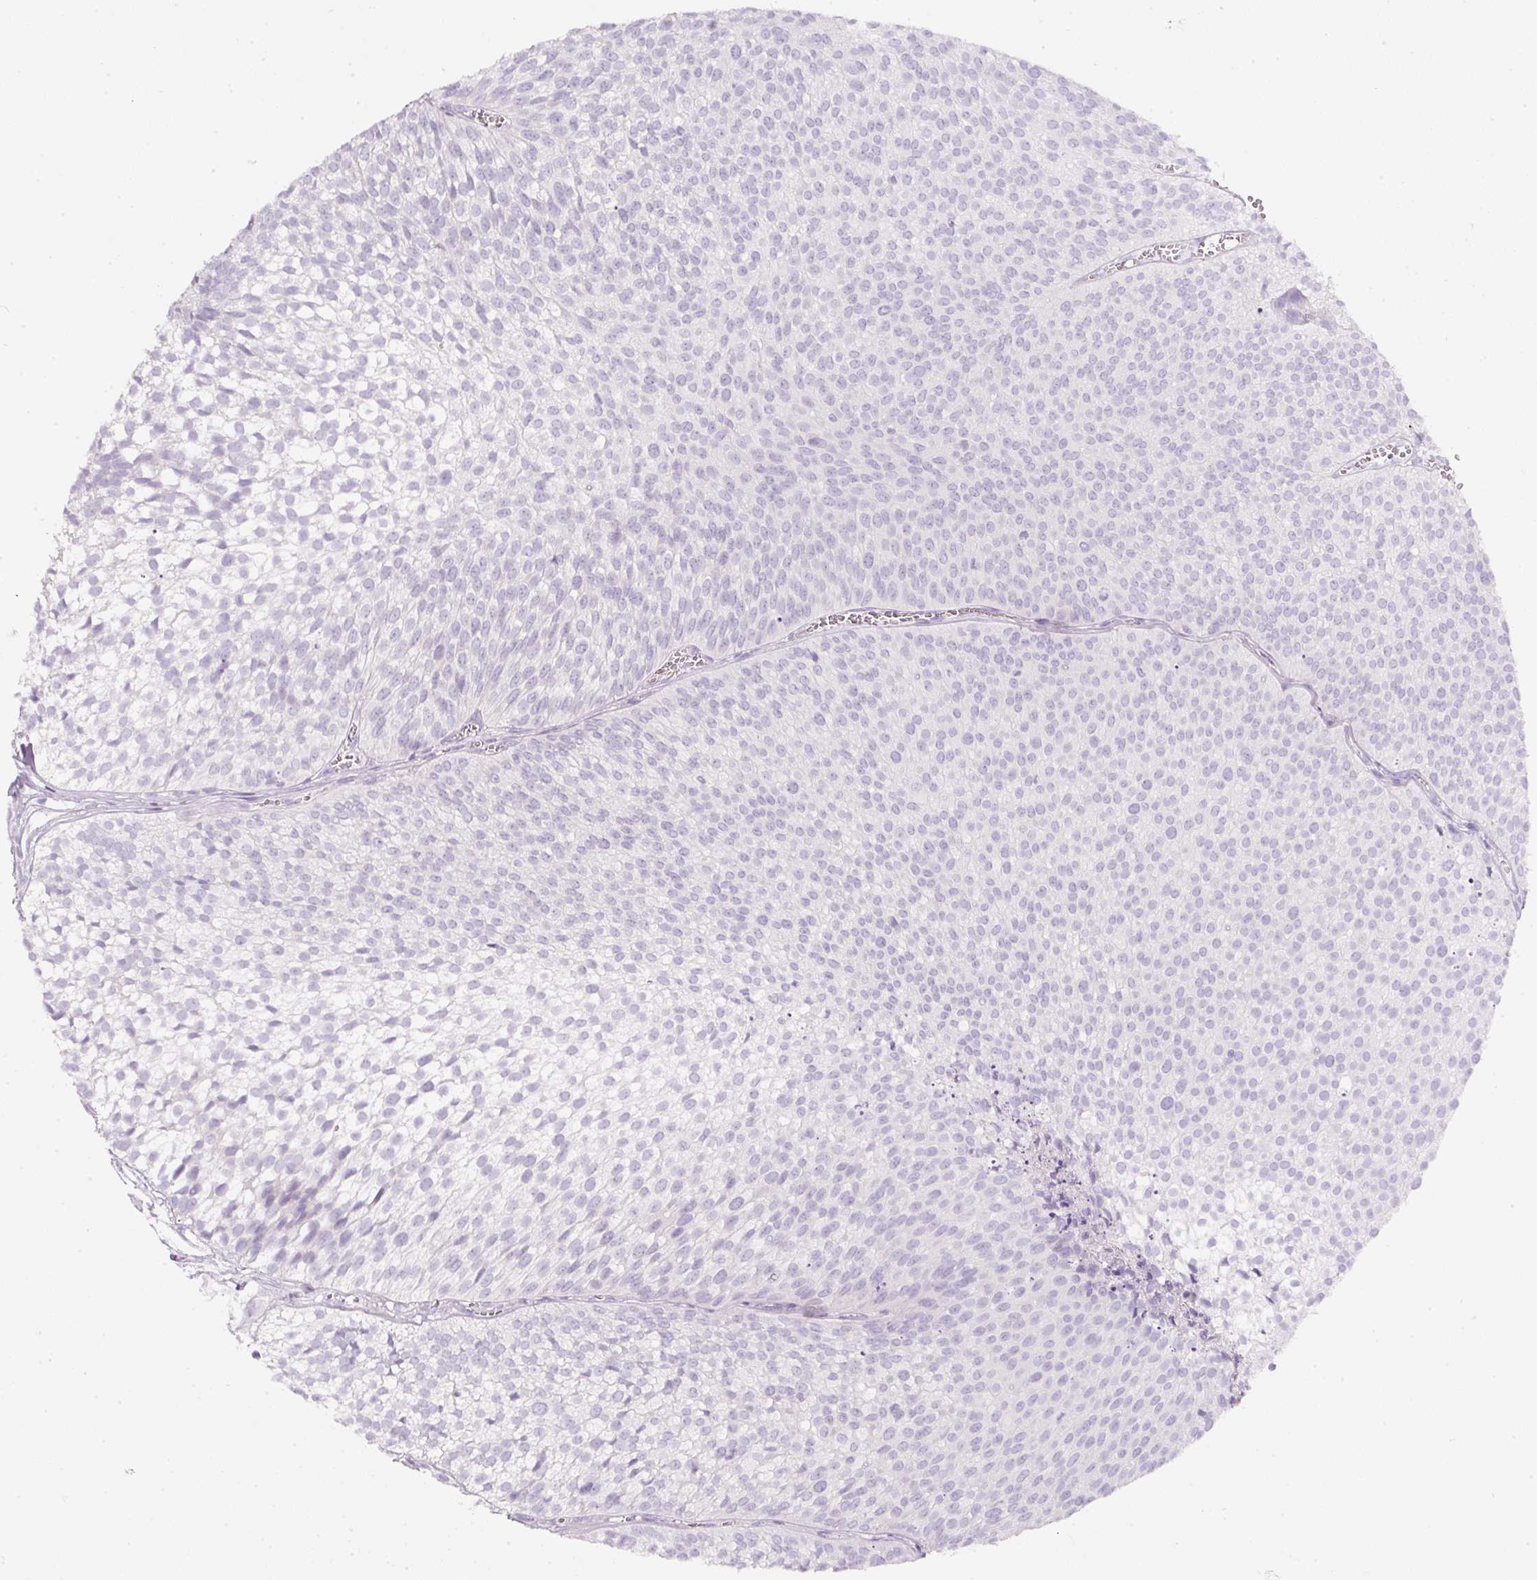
{"staining": {"intensity": "negative", "quantity": "none", "location": "none"}, "tissue": "urothelial cancer", "cell_type": "Tumor cells", "image_type": "cancer", "snomed": [{"axis": "morphology", "description": "Urothelial carcinoma, Low grade"}, {"axis": "topography", "description": "Urinary bladder"}], "caption": "High power microscopy image of an immunohistochemistry image of low-grade urothelial carcinoma, revealing no significant staining in tumor cells.", "gene": "SLC2A2", "patient": {"sex": "male", "age": 91}}